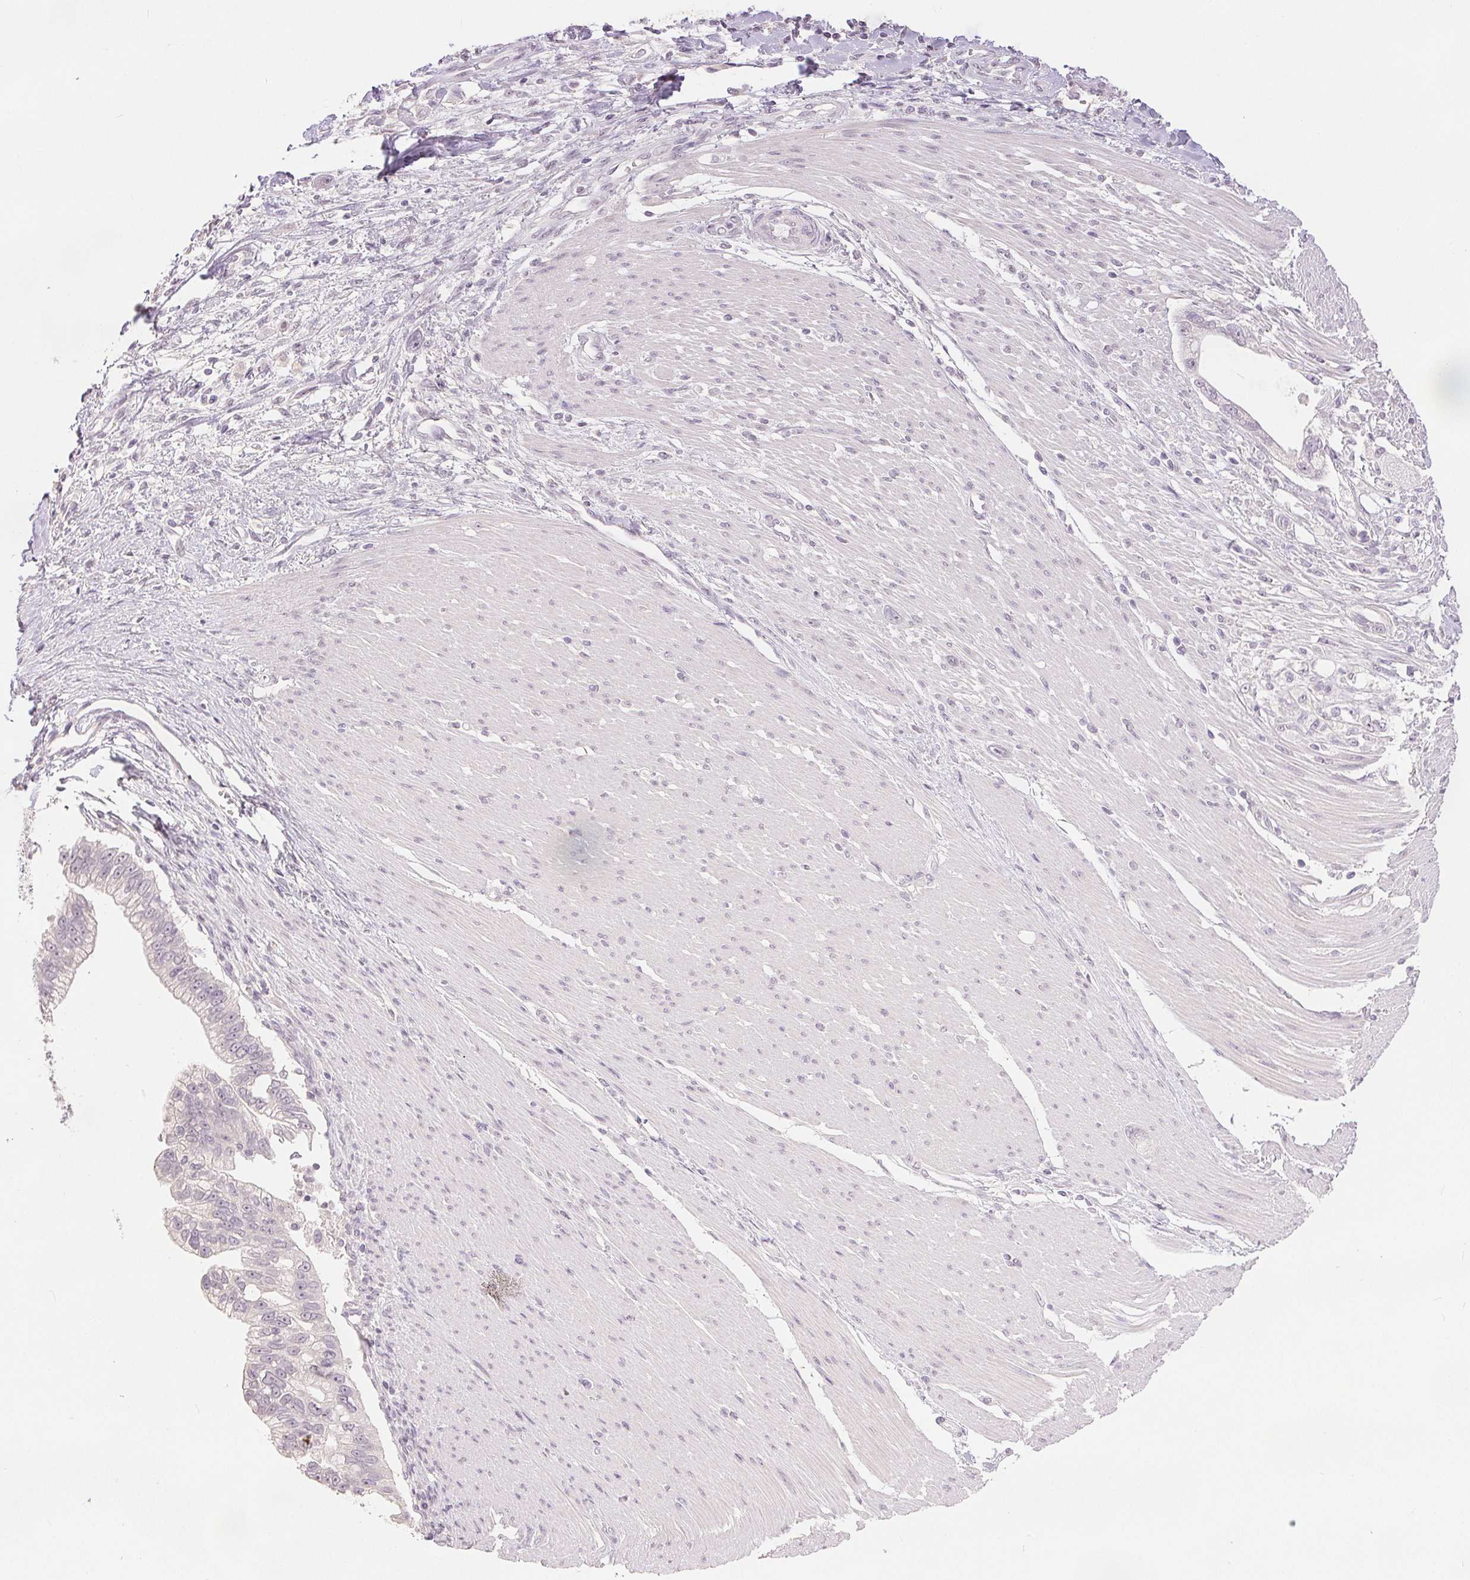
{"staining": {"intensity": "negative", "quantity": "none", "location": "none"}, "tissue": "pancreatic cancer", "cell_type": "Tumor cells", "image_type": "cancer", "snomed": [{"axis": "morphology", "description": "Adenocarcinoma, NOS"}, {"axis": "topography", "description": "Pancreas"}], "caption": "Adenocarcinoma (pancreatic) was stained to show a protein in brown. There is no significant expression in tumor cells.", "gene": "SLC27A5", "patient": {"sex": "male", "age": 70}}